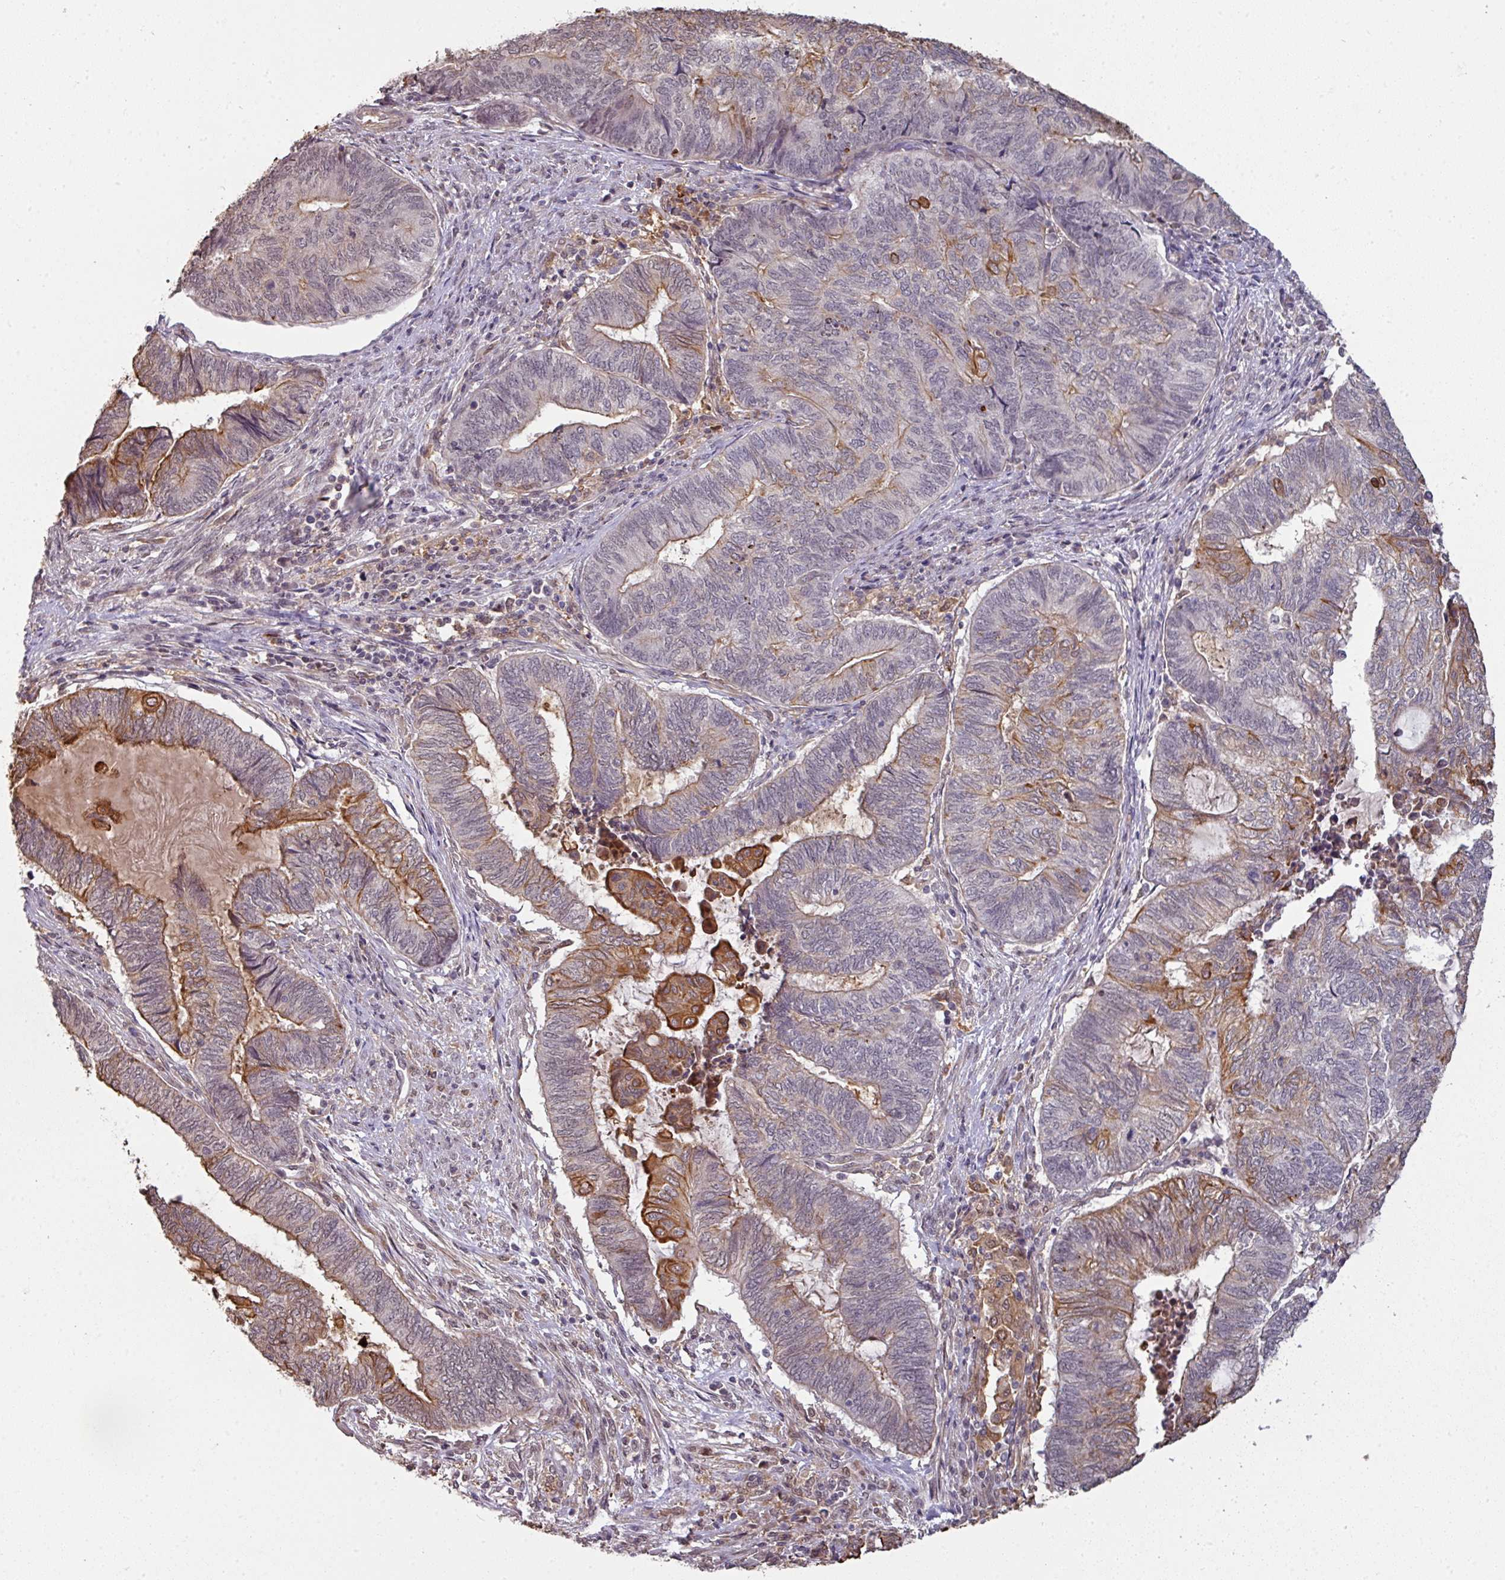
{"staining": {"intensity": "strong", "quantity": "<25%", "location": "cytoplasmic/membranous"}, "tissue": "endometrial cancer", "cell_type": "Tumor cells", "image_type": "cancer", "snomed": [{"axis": "morphology", "description": "Adenocarcinoma, NOS"}, {"axis": "topography", "description": "Uterus"}, {"axis": "topography", "description": "Endometrium"}], "caption": "Strong cytoplasmic/membranous positivity for a protein is identified in about <25% of tumor cells of endometrial adenocarcinoma using immunohistochemistry (IHC).", "gene": "GTF2H3", "patient": {"sex": "female", "age": 70}}